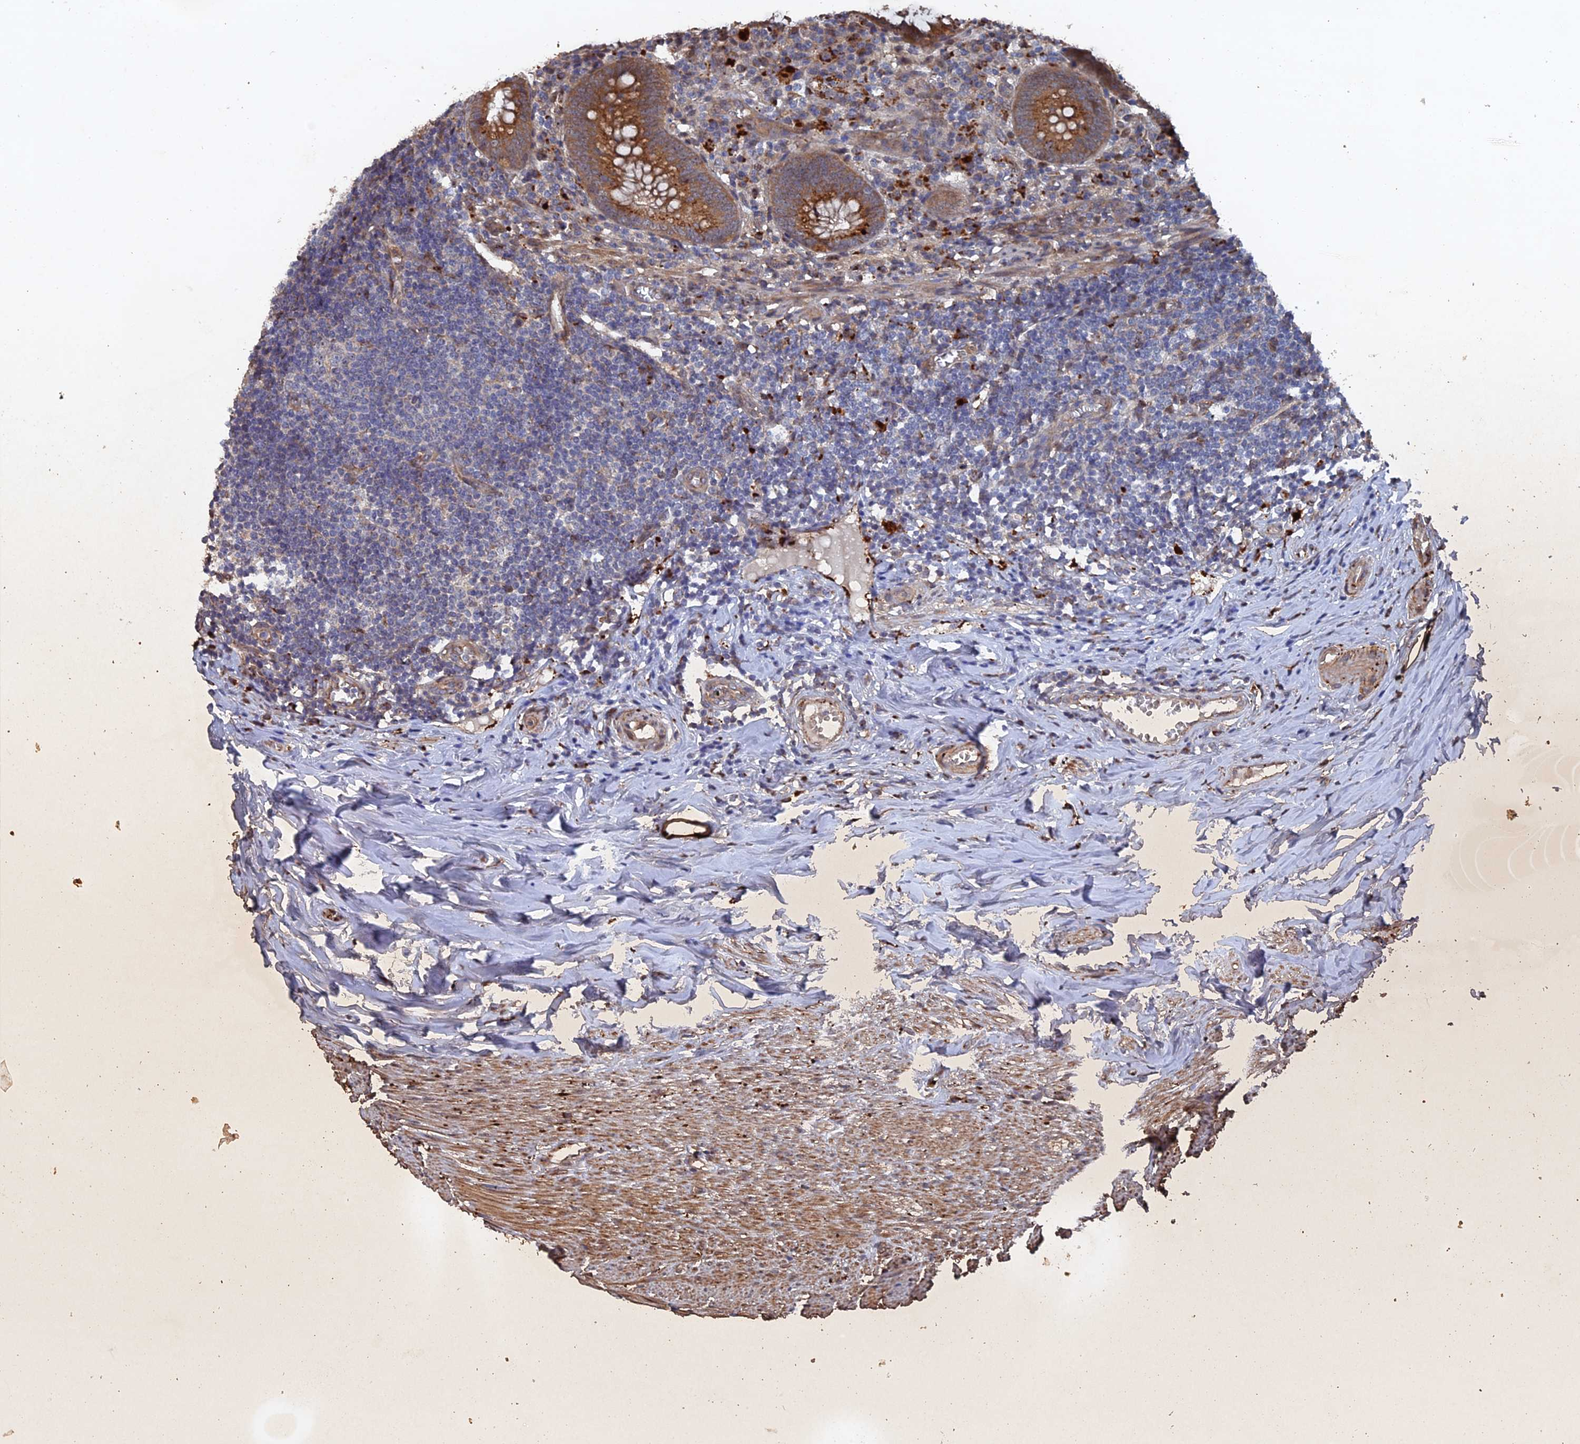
{"staining": {"intensity": "strong", "quantity": ">75%", "location": "cytoplasmic/membranous"}, "tissue": "appendix", "cell_type": "Glandular cells", "image_type": "normal", "snomed": [{"axis": "morphology", "description": "Normal tissue, NOS"}, {"axis": "topography", "description": "Appendix"}], "caption": "Unremarkable appendix was stained to show a protein in brown. There is high levels of strong cytoplasmic/membranous expression in about >75% of glandular cells. The protein of interest is shown in brown color, while the nuclei are stained blue.", "gene": "VPS37C", "patient": {"sex": "female", "age": 51}}